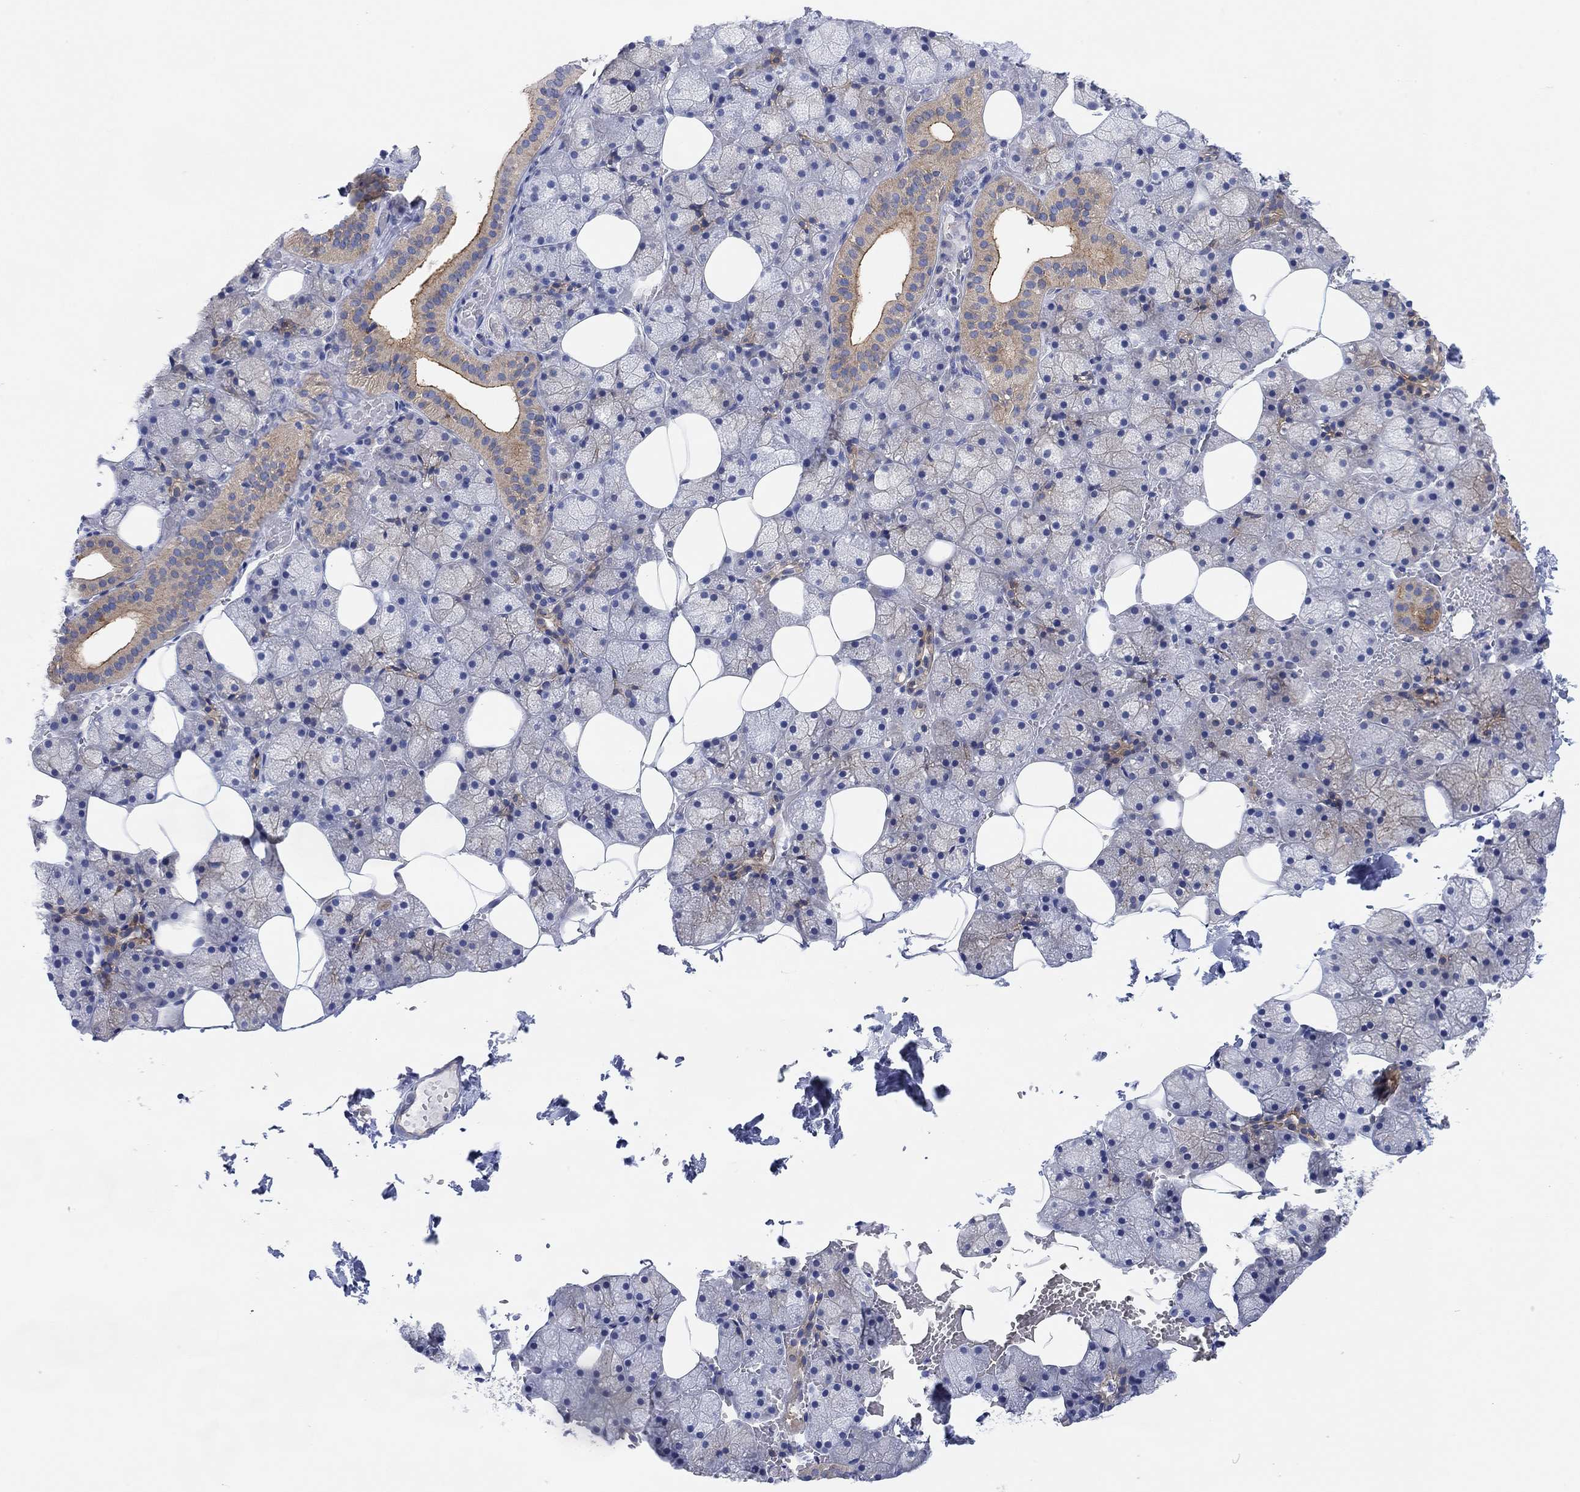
{"staining": {"intensity": "moderate", "quantity": "<25%", "location": "cytoplasmic/membranous"}, "tissue": "salivary gland", "cell_type": "Glandular cells", "image_type": "normal", "snomed": [{"axis": "morphology", "description": "Normal tissue, NOS"}, {"axis": "topography", "description": "Salivary gland"}], "caption": "This micrograph demonstrates immunohistochemistry staining of normal salivary gland, with low moderate cytoplasmic/membranous positivity in approximately <25% of glandular cells.", "gene": "RGS1", "patient": {"sex": "male", "age": 38}}